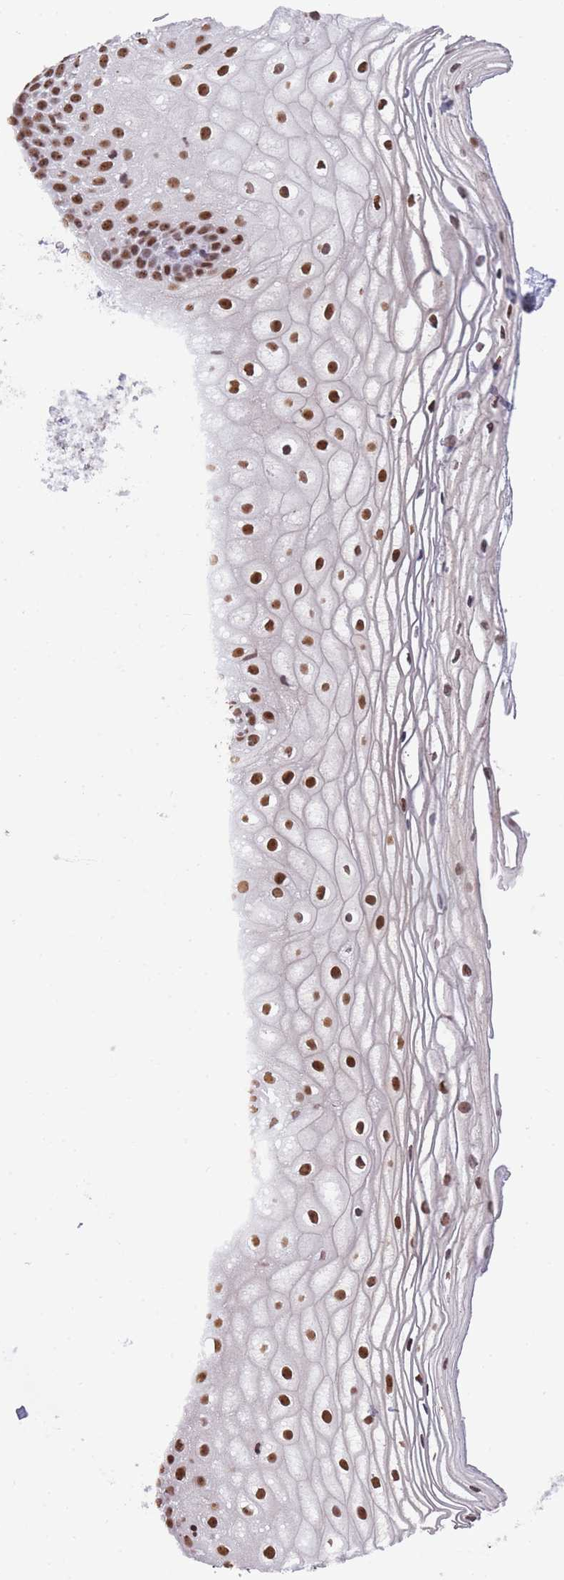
{"staining": {"intensity": "strong", "quantity": ">75%", "location": "nuclear"}, "tissue": "vagina", "cell_type": "Squamous epithelial cells", "image_type": "normal", "snomed": [{"axis": "morphology", "description": "Normal tissue, NOS"}, {"axis": "topography", "description": "Vagina"}], "caption": "A micrograph of vagina stained for a protein shows strong nuclear brown staining in squamous epithelial cells.", "gene": "EVC2", "patient": {"sex": "female", "age": 56}}